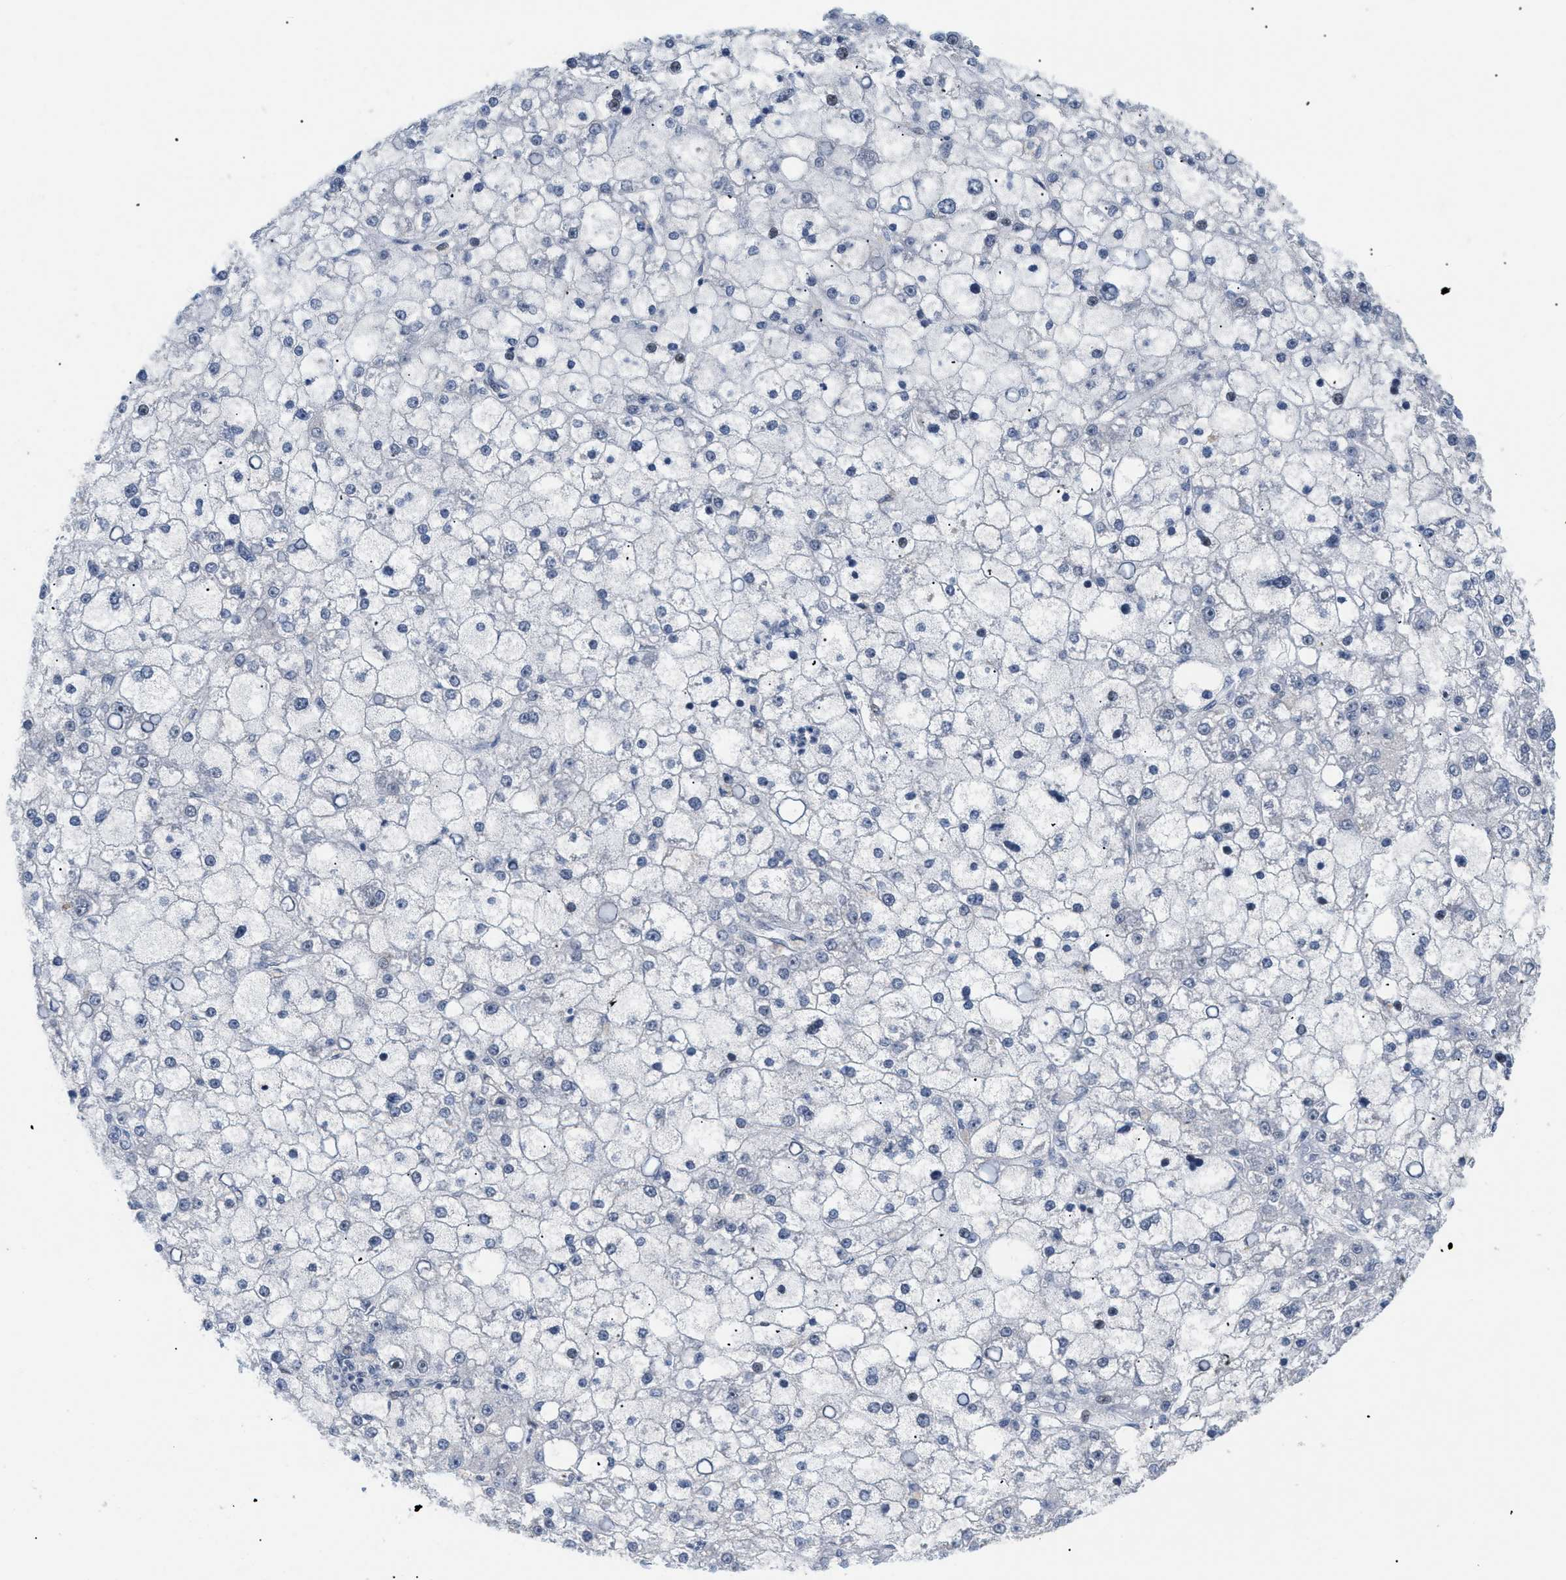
{"staining": {"intensity": "negative", "quantity": "none", "location": "none"}, "tissue": "liver cancer", "cell_type": "Tumor cells", "image_type": "cancer", "snomed": [{"axis": "morphology", "description": "Carcinoma, Hepatocellular, NOS"}, {"axis": "topography", "description": "Liver"}], "caption": "Immunohistochemical staining of human hepatocellular carcinoma (liver) reveals no significant positivity in tumor cells.", "gene": "MED1", "patient": {"sex": "male", "age": 67}}